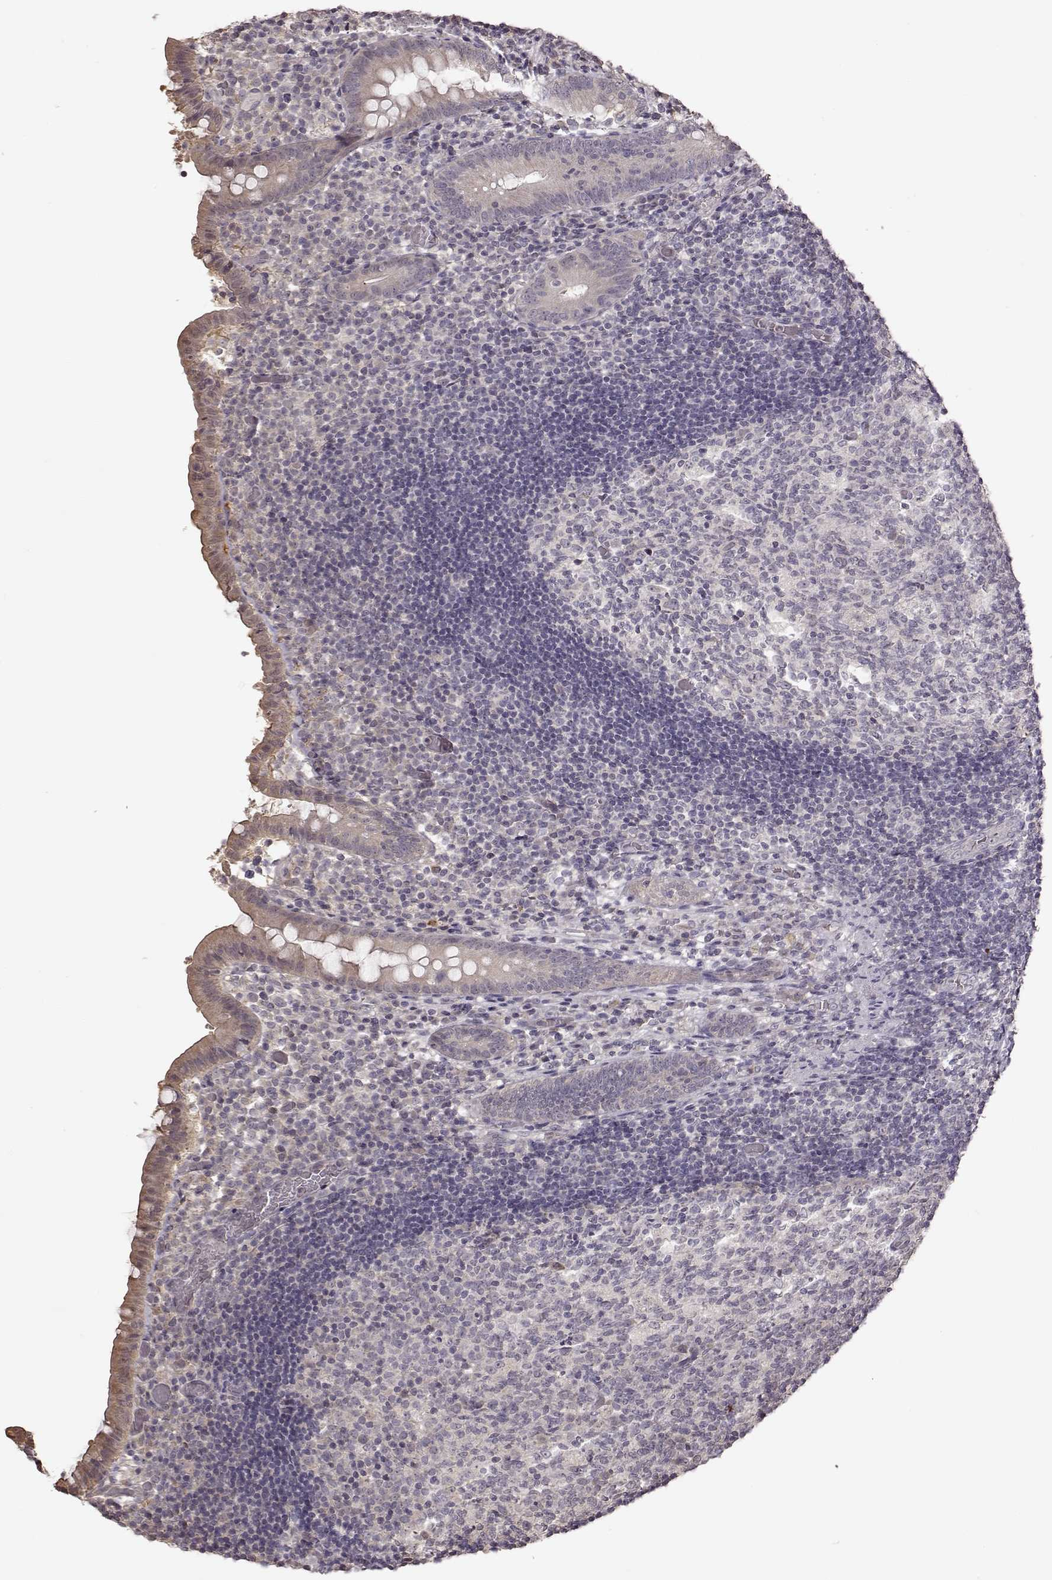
{"staining": {"intensity": "weak", "quantity": ">75%", "location": "cytoplasmic/membranous"}, "tissue": "appendix", "cell_type": "Glandular cells", "image_type": "normal", "snomed": [{"axis": "morphology", "description": "Normal tissue, NOS"}, {"axis": "topography", "description": "Appendix"}], "caption": "DAB (3,3'-diaminobenzidine) immunohistochemical staining of benign appendix demonstrates weak cytoplasmic/membranous protein expression in approximately >75% of glandular cells.", "gene": "CRB1", "patient": {"sex": "female", "age": 32}}